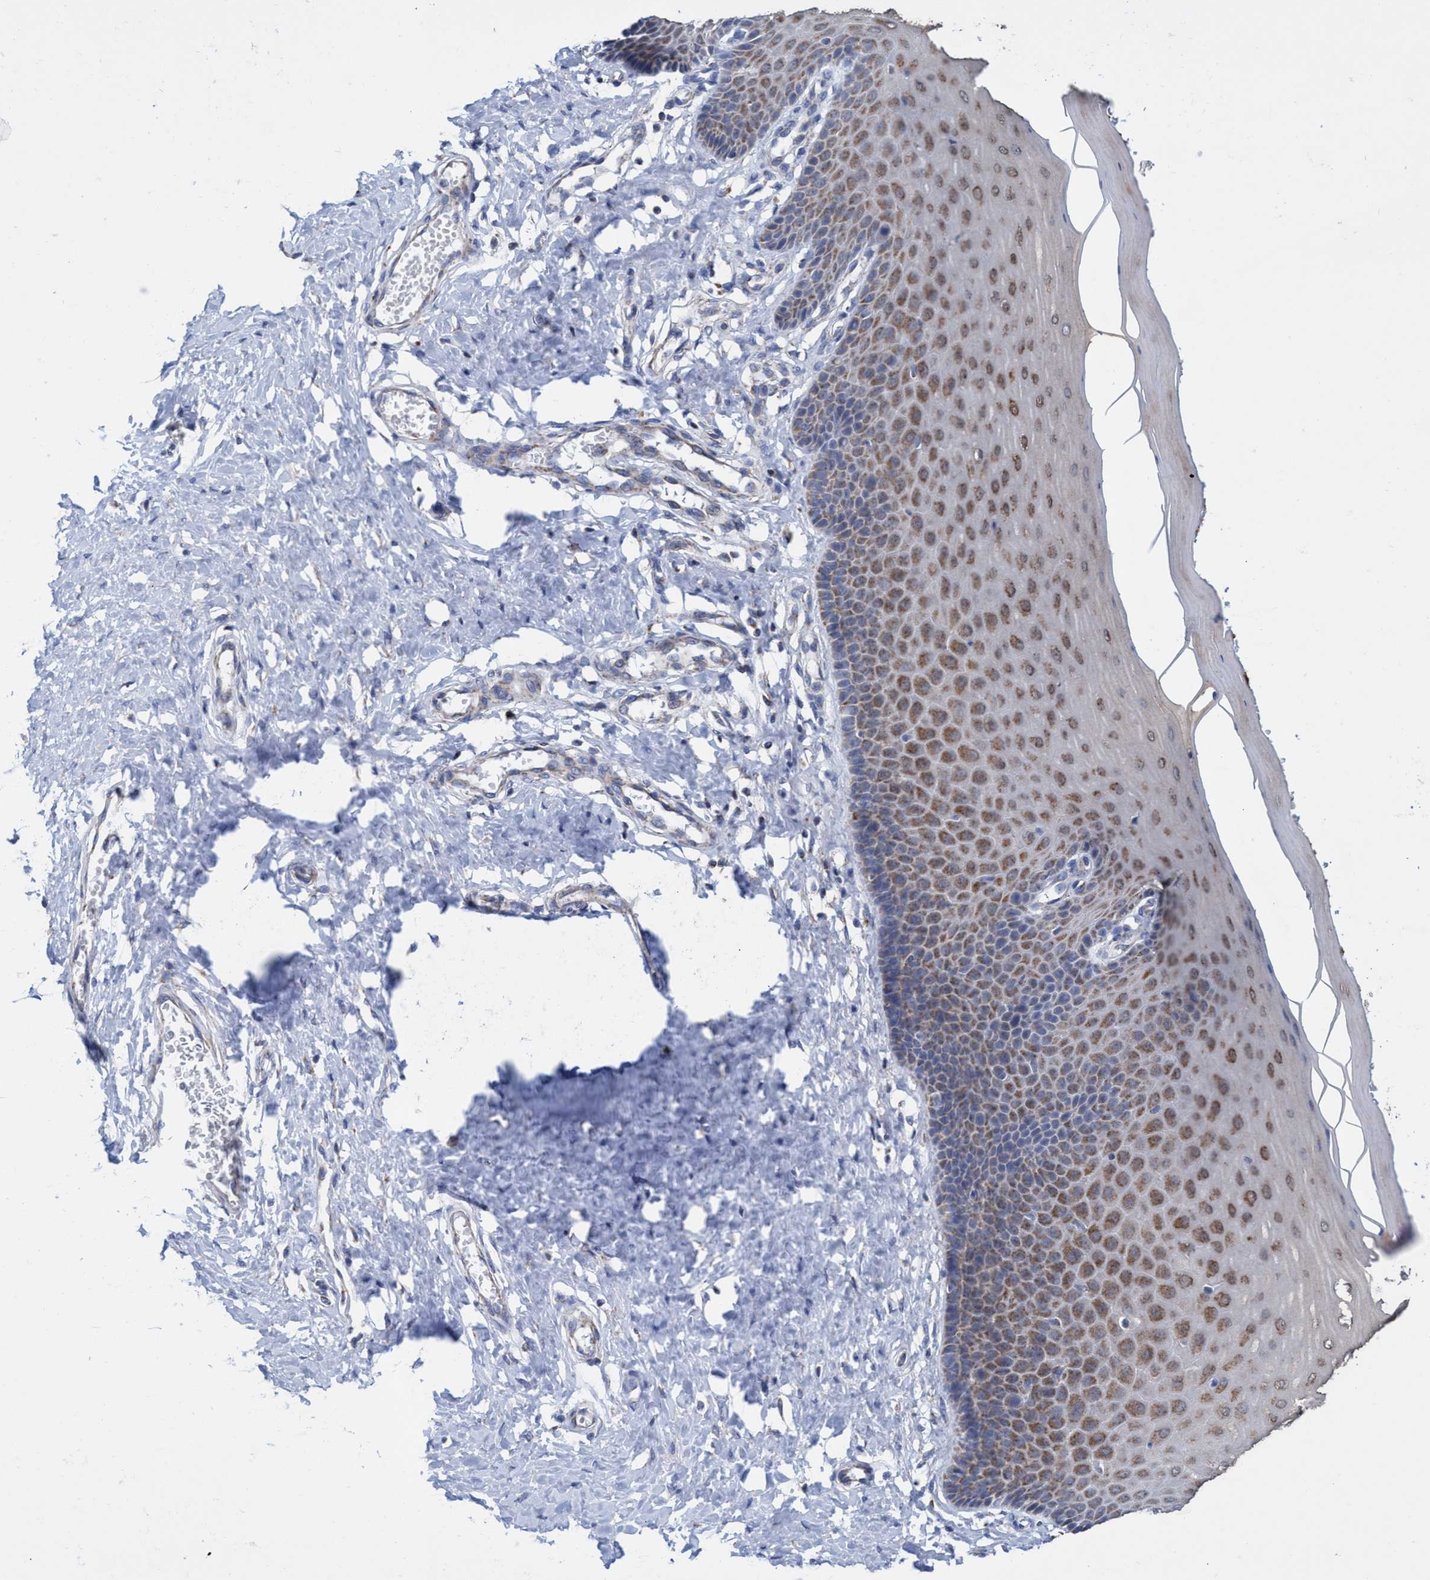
{"staining": {"intensity": "moderate", "quantity": "25%-75%", "location": "cytoplasmic/membranous"}, "tissue": "cervix", "cell_type": "Glandular cells", "image_type": "normal", "snomed": [{"axis": "morphology", "description": "Normal tissue, NOS"}, {"axis": "topography", "description": "Cervix"}], "caption": "This is a histology image of immunohistochemistry (IHC) staining of normal cervix, which shows moderate staining in the cytoplasmic/membranous of glandular cells.", "gene": "ZNF750", "patient": {"sex": "female", "age": 55}}